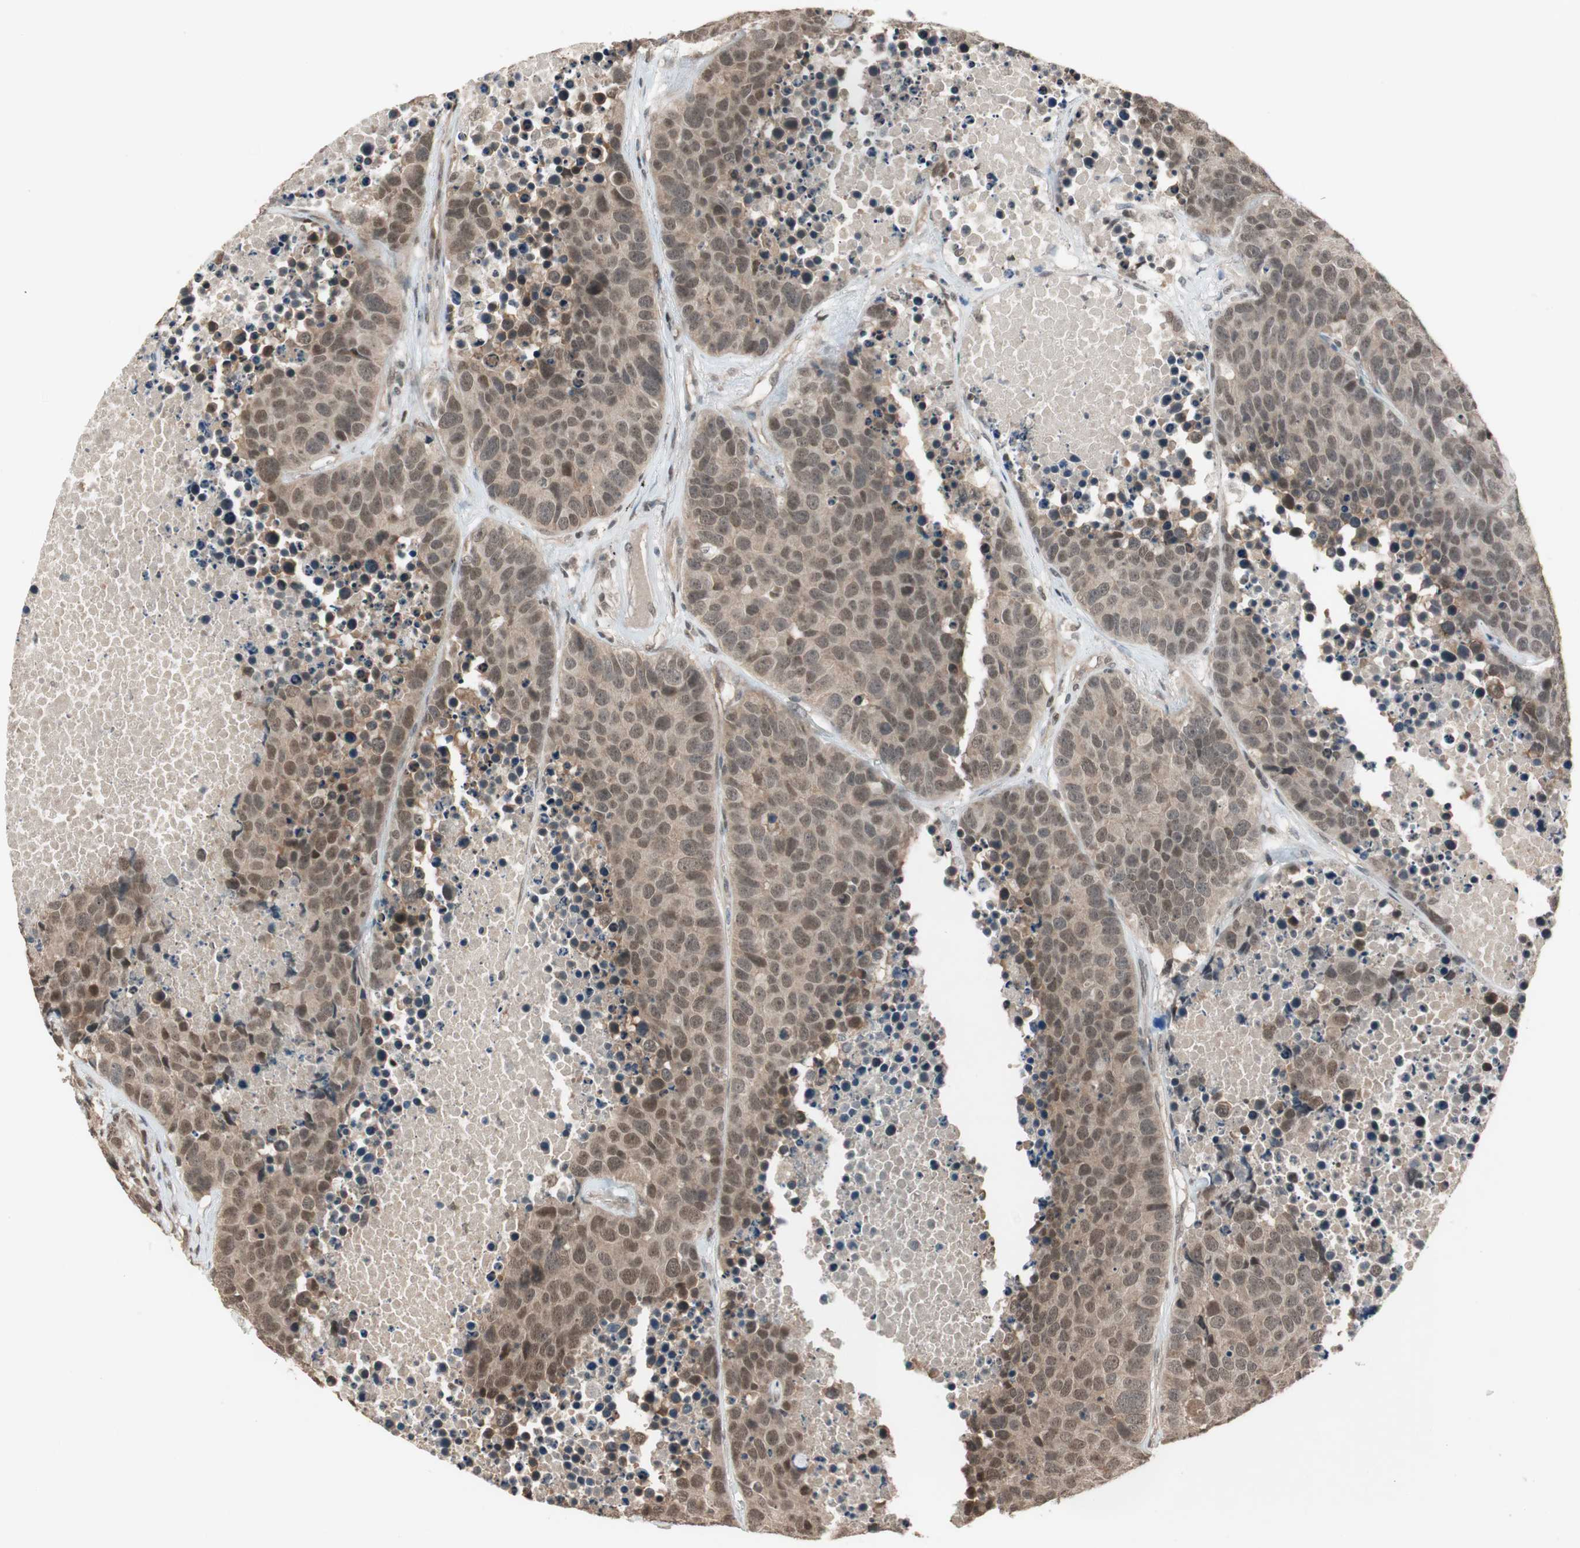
{"staining": {"intensity": "weak", "quantity": ">75%", "location": "cytoplasmic/membranous,nuclear"}, "tissue": "carcinoid", "cell_type": "Tumor cells", "image_type": "cancer", "snomed": [{"axis": "morphology", "description": "Carcinoid, malignant, NOS"}, {"axis": "topography", "description": "Lung"}], "caption": "Protein staining demonstrates weak cytoplasmic/membranous and nuclear expression in about >75% of tumor cells in carcinoid (malignant). Using DAB (brown) and hematoxylin (blue) stains, captured at high magnification using brightfield microscopy.", "gene": "DRAP1", "patient": {"sex": "male", "age": 60}}